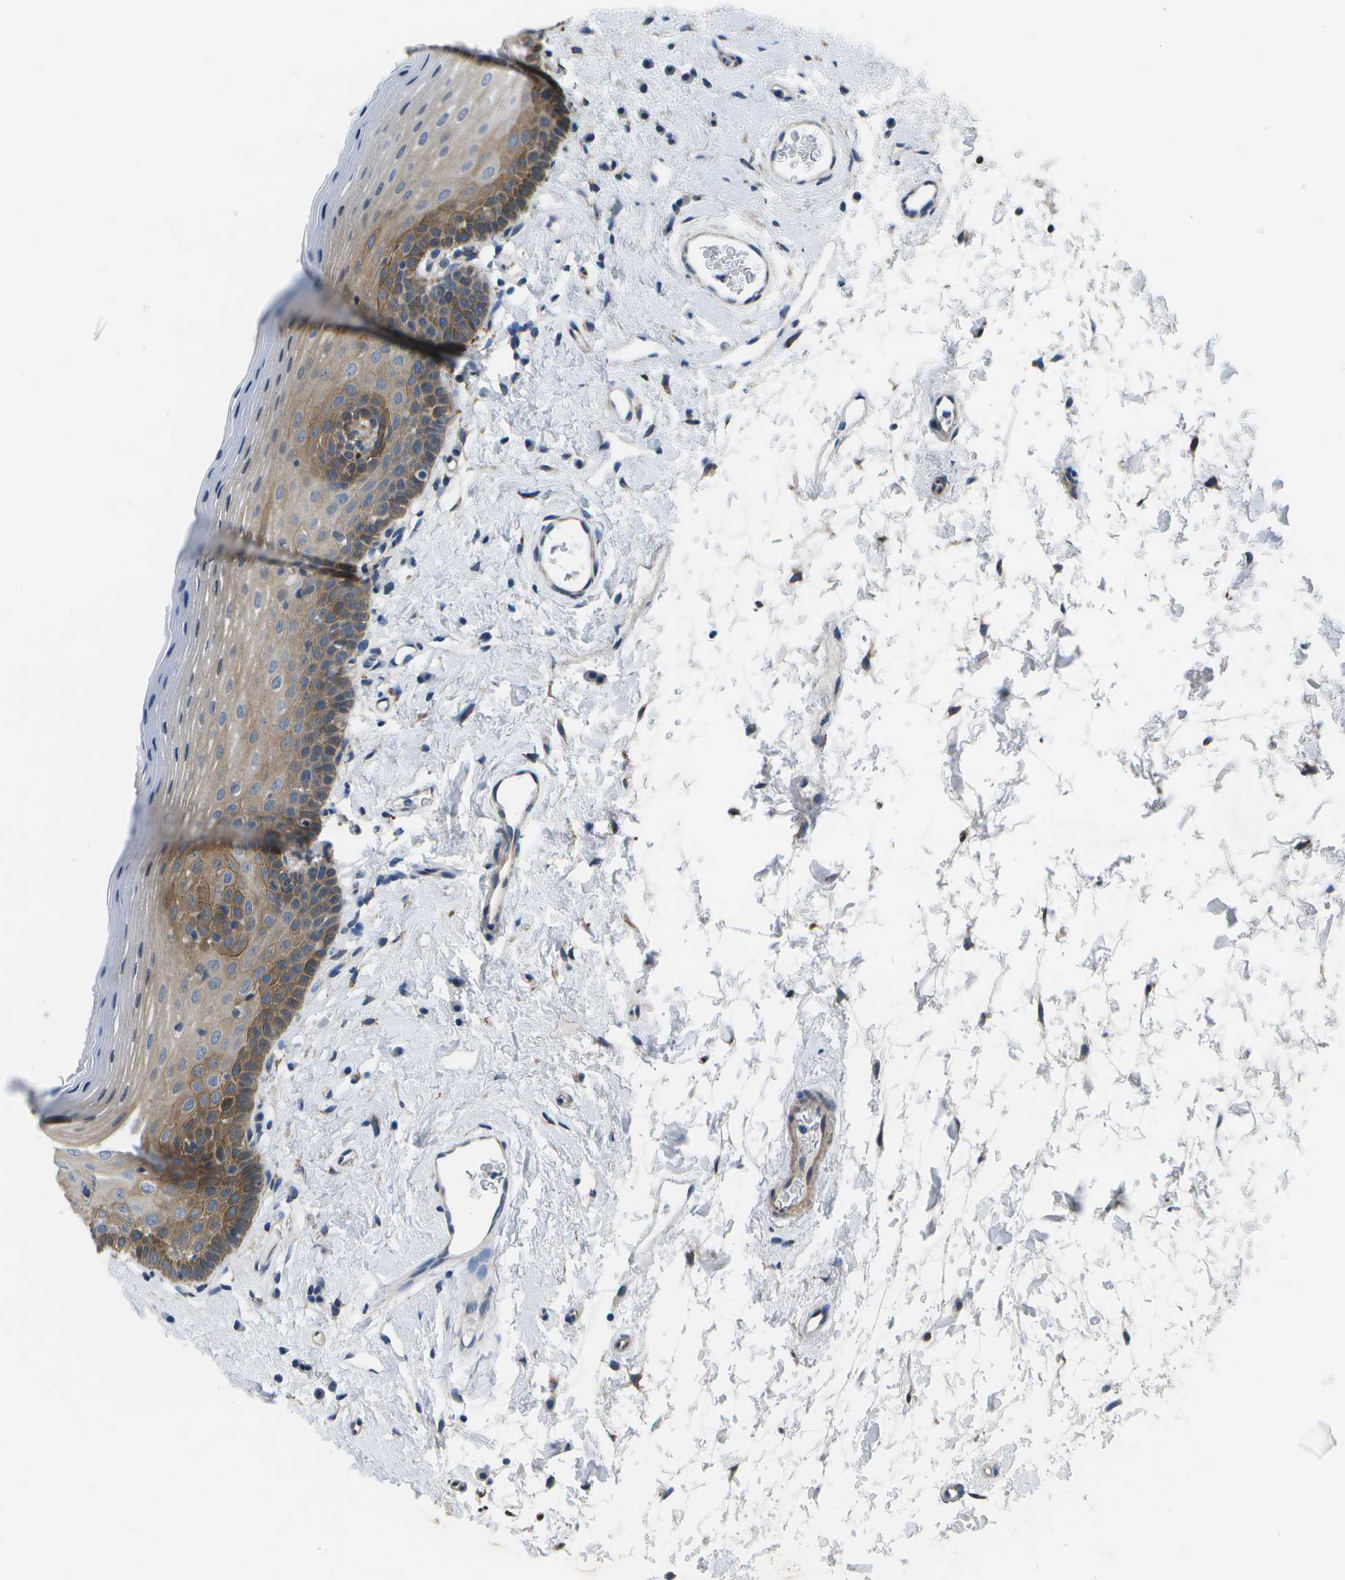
{"staining": {"intensity": "moderate", "quantity": "25%-75%", "location": "cytoplasmic/membranous"}, "tissue": "oral mucosa", "cell_type": "Squamous epithelial cells", "image_type": "normal", "snomed": [{"axis": "morphology", "description": "Normal tissue, NOS"}, {"axis": "topography", "description": "Oral tissue"}], "caption": "Moderate cytoplasmic/membranous expression is identified in approximately 25%-75% of squamous epithelial cells in benign oral mucosa.", "gene": "P3H1", "patient": {"sex": "male", "age": 66}}